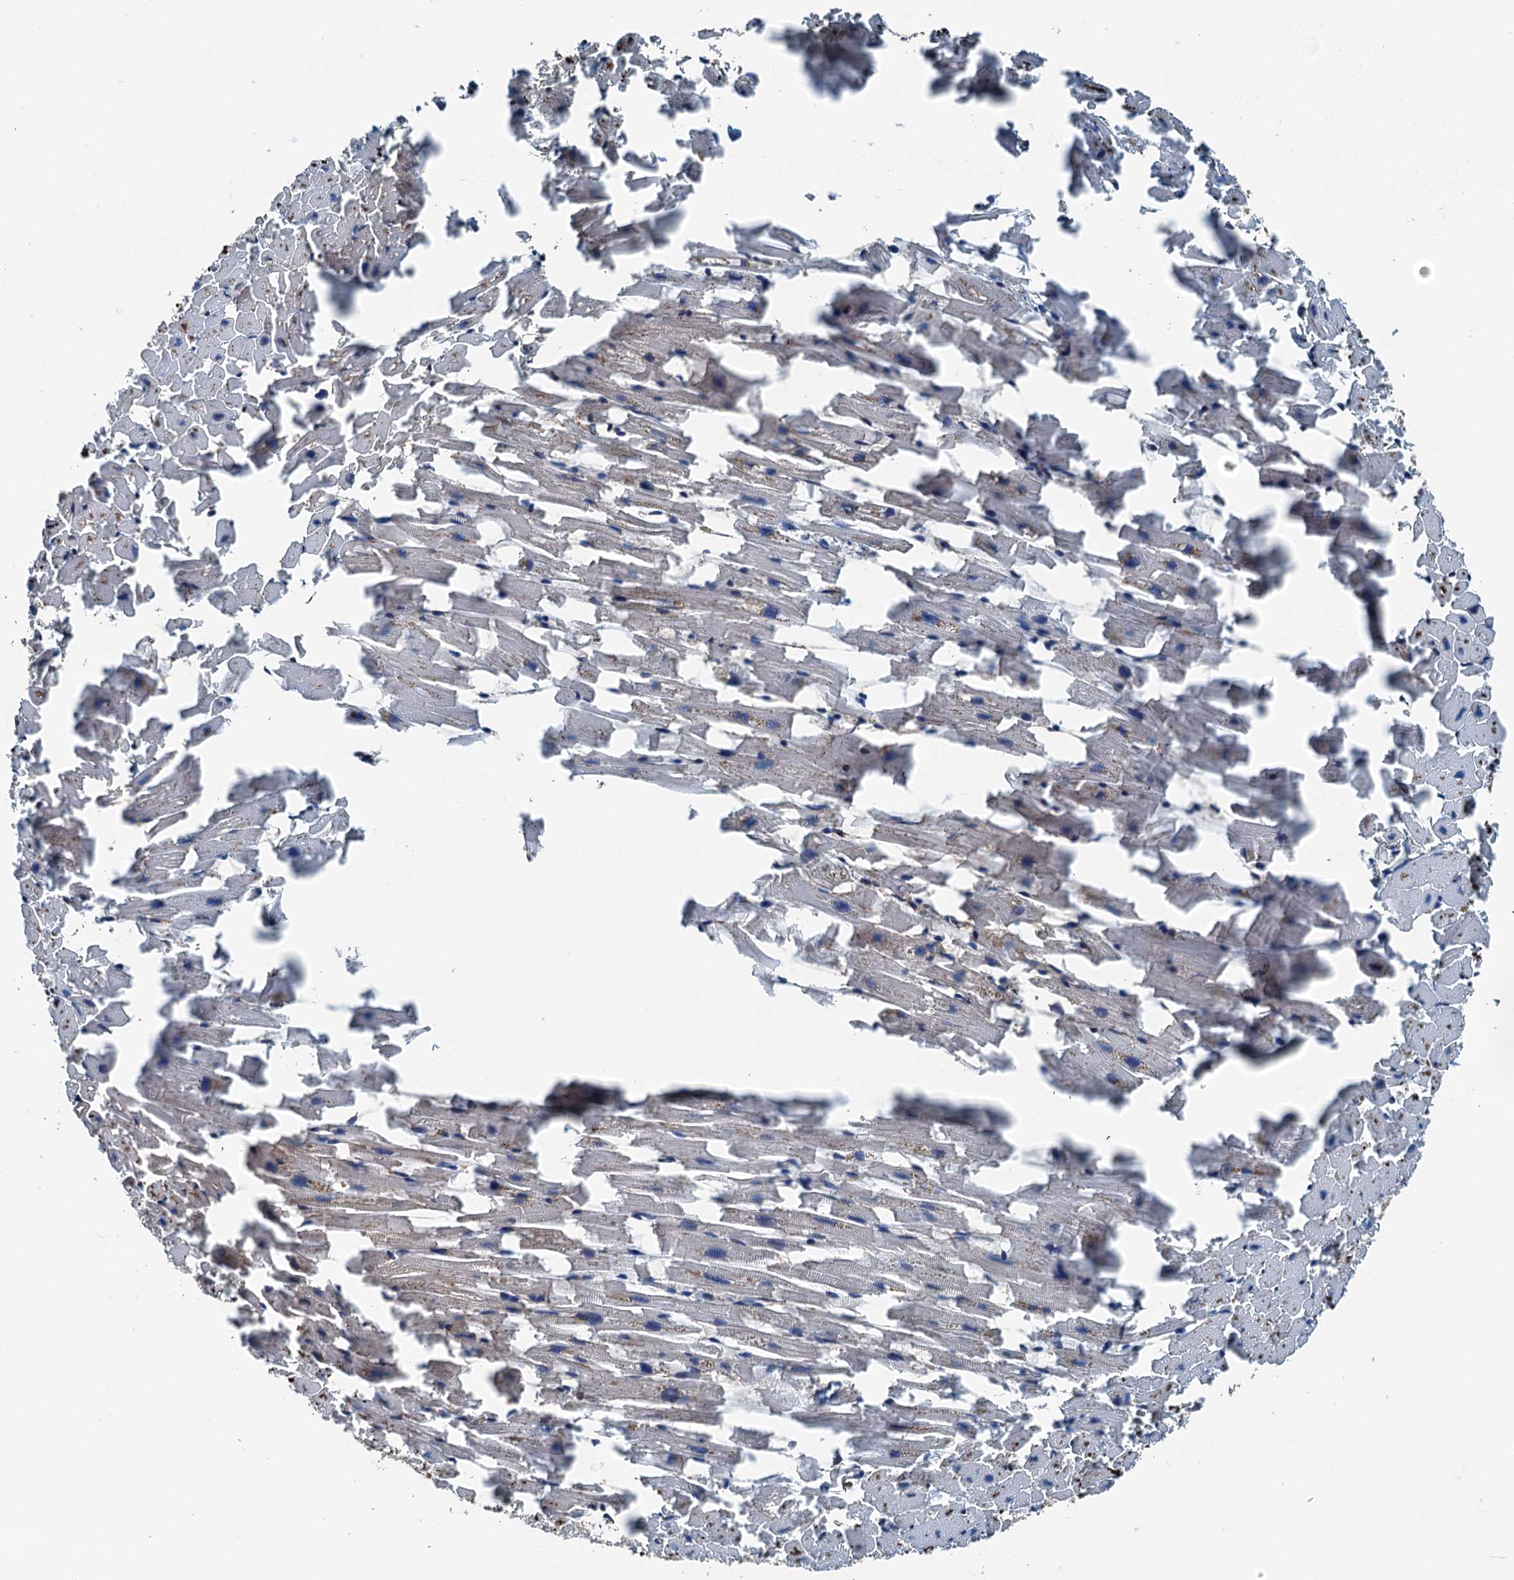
{"staining": {"intensity": "moderate", "quantity": "<25%", "location": "cytoplasmic/membranous"}, "tissue": "heart muscle", "cell_type": "Cardiomyocytes", "image_type": "normal", "snomed": [{"axis": "morphology", "description": "Normal tissue, NOS"}, {"axis": "topography", "description": "Heart"}], "caption": "Protein staining exhibits moderate cytoplasmic/membranous positivity in about <25% of cardiomyocytes in benign heart muscle. Ihc stains the protein in brown and the nuclei are stained blue.", "gene": "TAMALIN", "patient": {"sex": "female", "age": 64}}